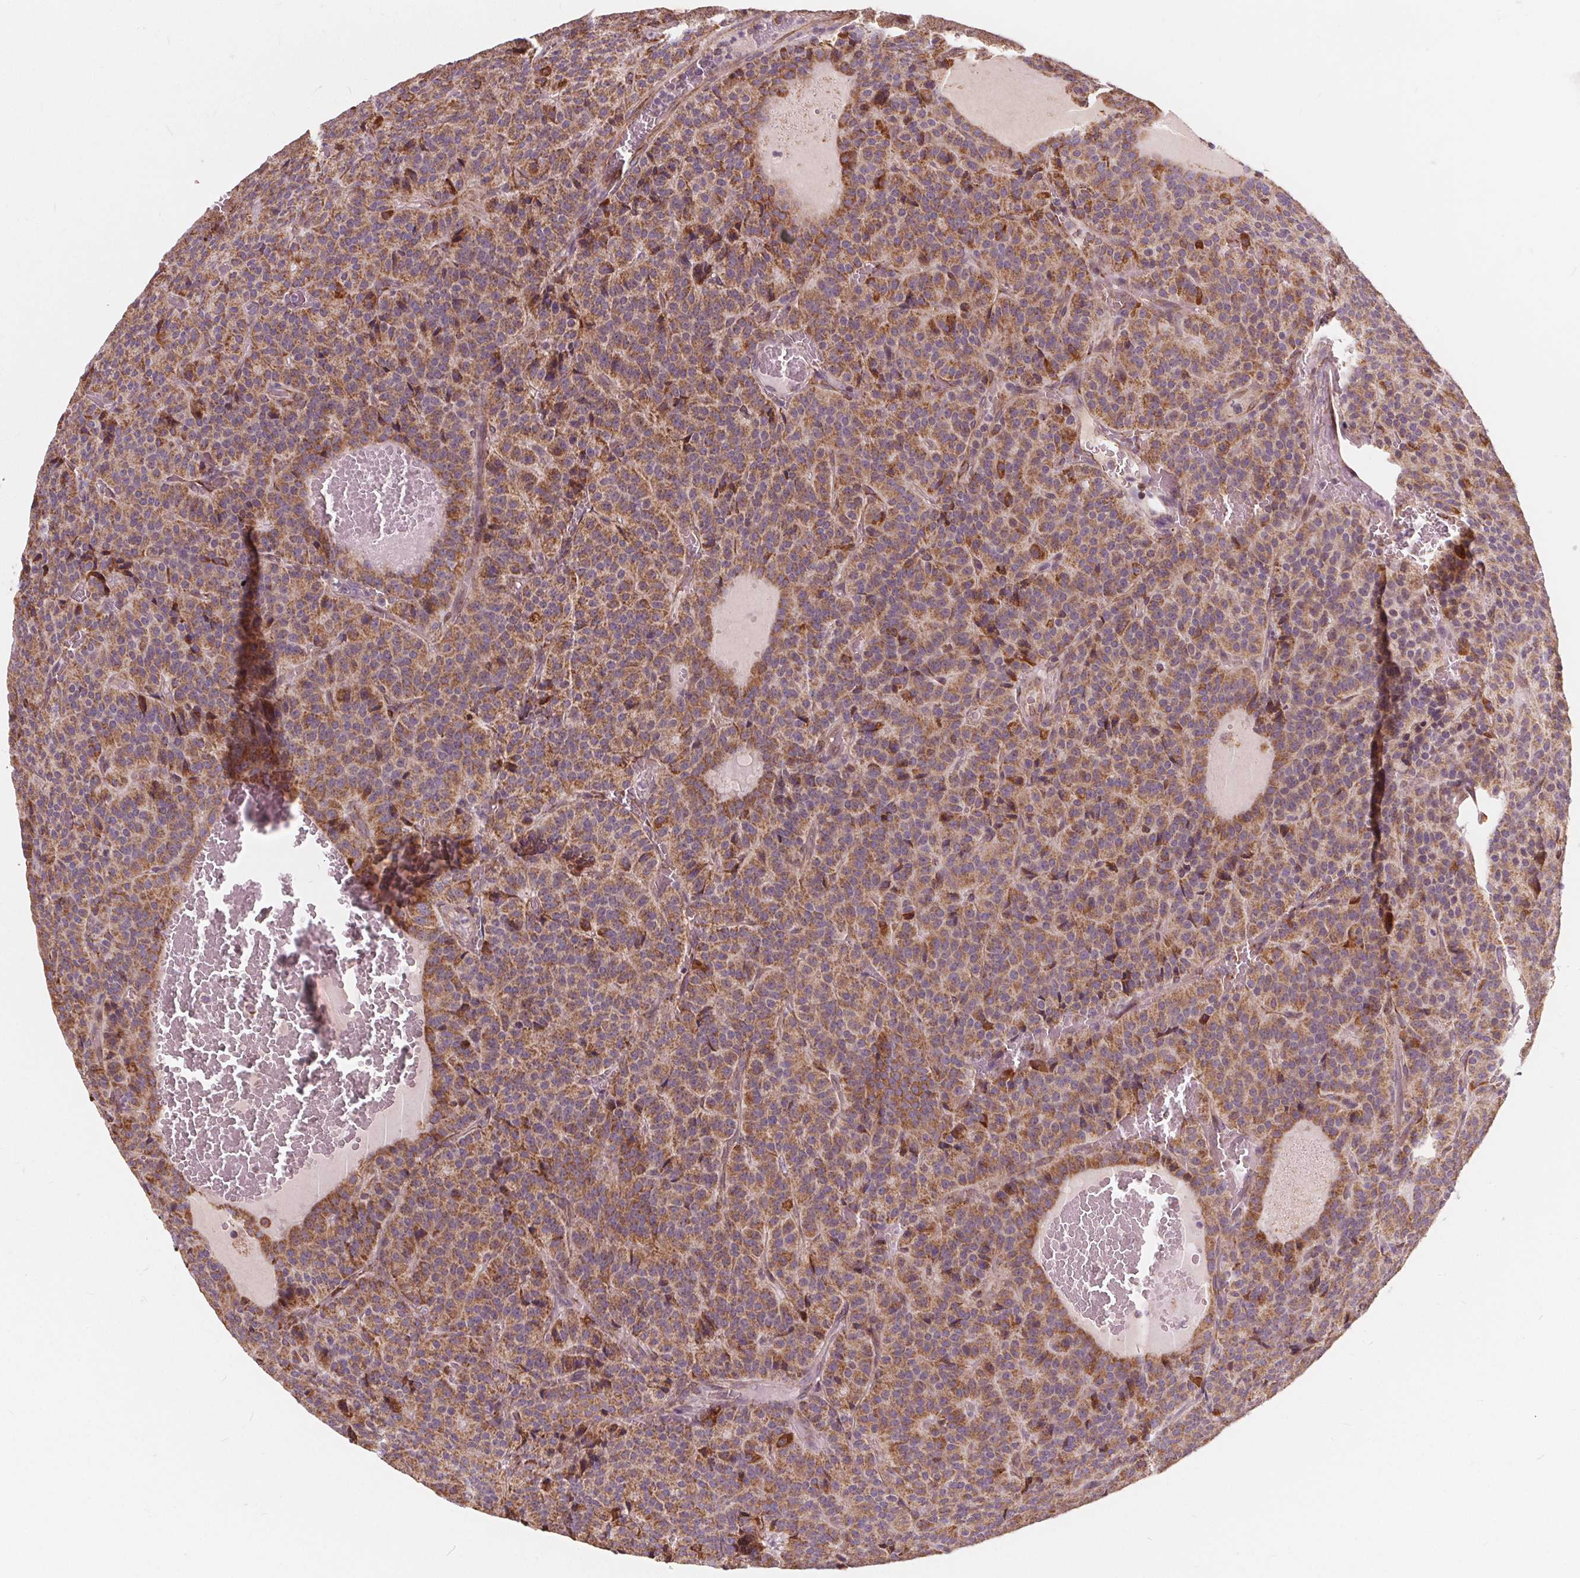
{"staining": {"intensity": "moderate", "quantity": ">75%", "location": "cytoplasmic/membranous"}, "tissue": "carcinoid", "cell_type": "Tumor cells", "image_type": "cancer", "snomed": [{"axis": "morphology", "description": "Carcinoid, malignant, NOS"}, {"axis": "topography", "description": "Lung"}], "caption": "Immunohistochemical staining of human malignant carcinoid shows moderate cytoplasmic/membranous protein positivity in about >75% of tumor cells.", "gene": "PLSCR3", "patient": {"sex": "male", "age": 70}}